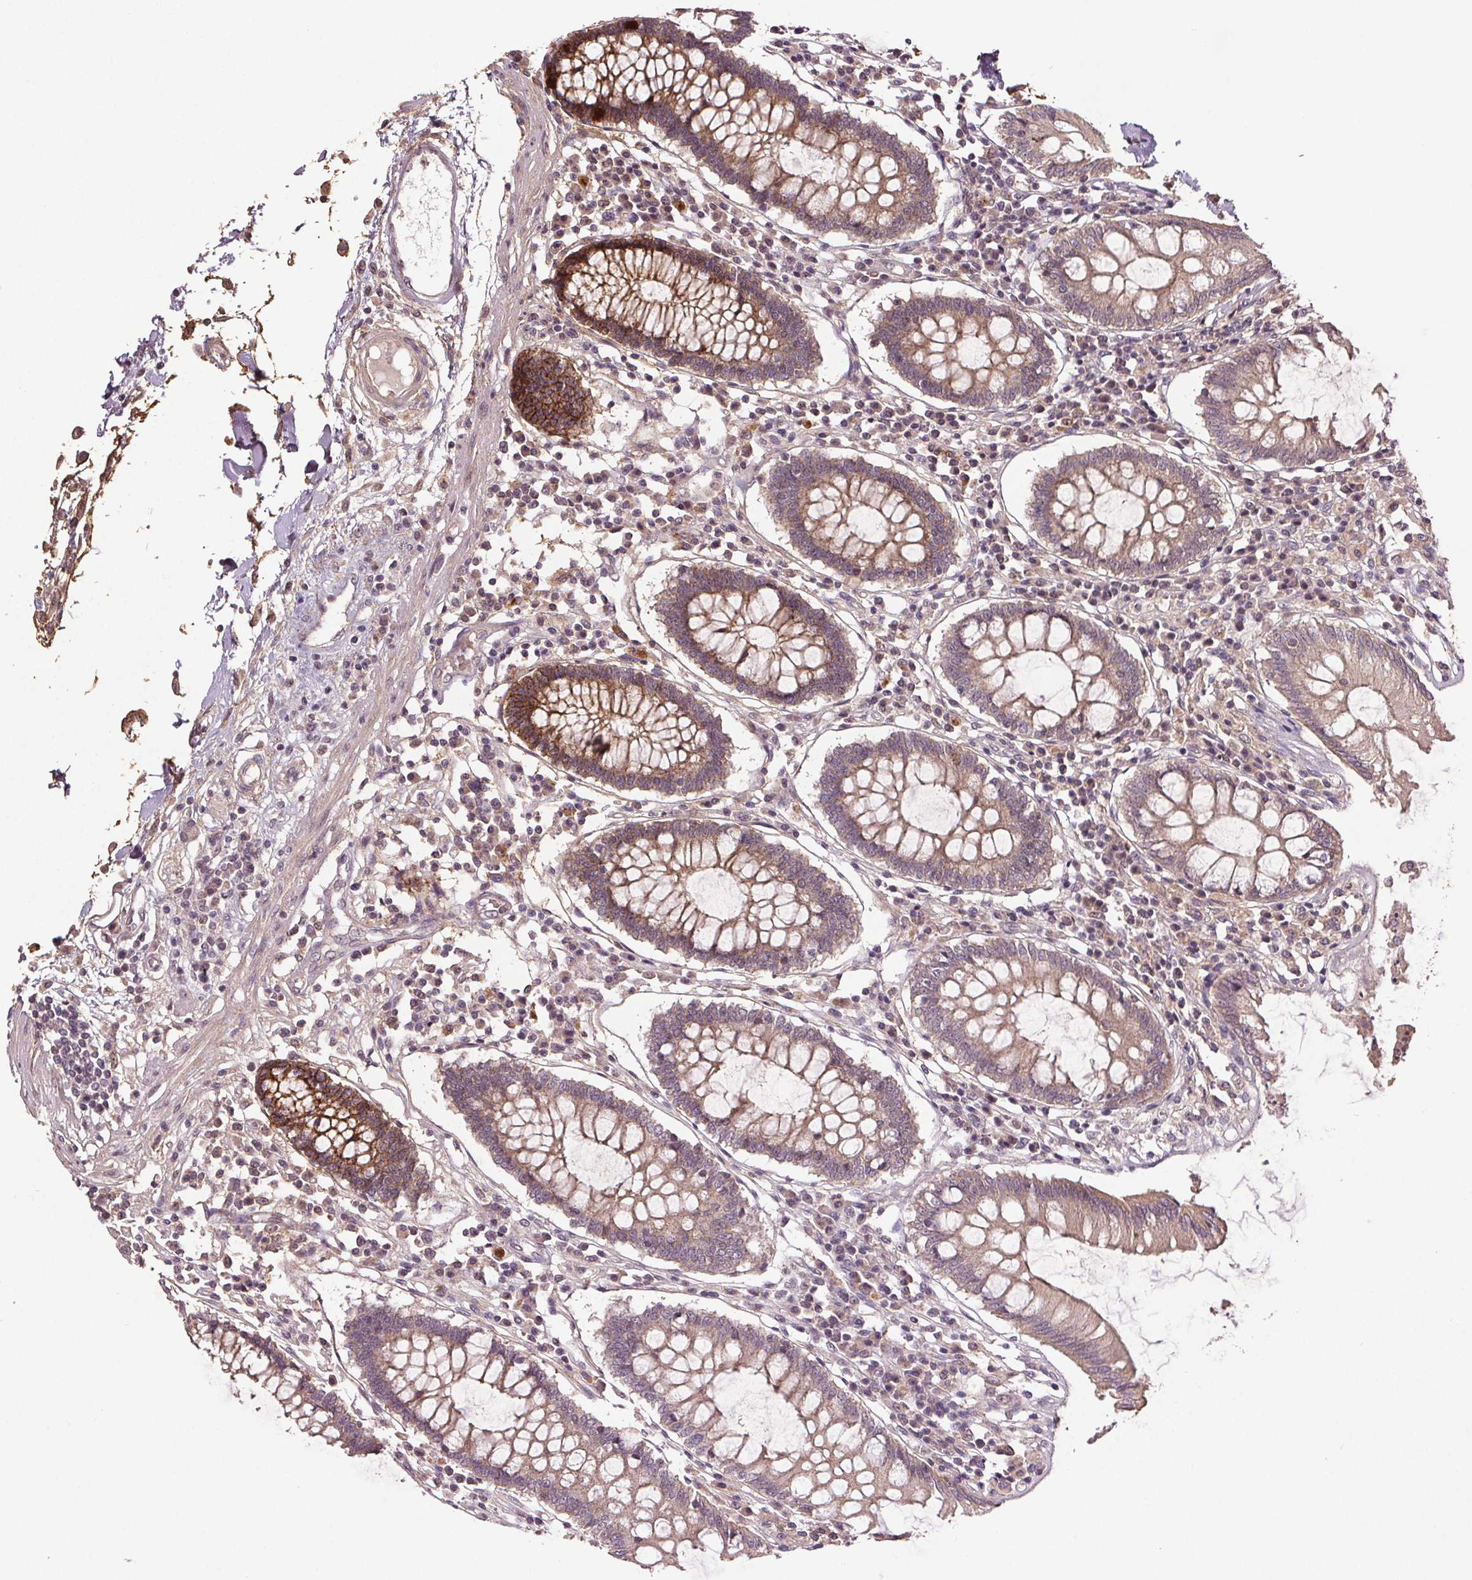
{"staining": {"intensity": "moderate", "quantity": "<25%", "location": "cytoplasmic/membranous"}, "tissue": "colon", "cell_type": "Endothelial cells", "image_type": "normal", "snomed": [{"axis": "morphology", "description": "Normal tissue, NOS"}, {"axis": "morphology", "description": "Adenocarcinoma, NOS"}, {"axis": "topography", "description": "Colon"}], "caption": "A brown stain highlights moderate cytoplasmic/membranous staining of a protein in endothelial cells of unremarkable colon. Using DAB (3,3'-diaminobenzidine) (brown) and hematoxylin (blue) stains, captured at high magnification using brightfield microscopy.", "gene": "EPHB3", "patient": {"sex": "male", "age": 83}}